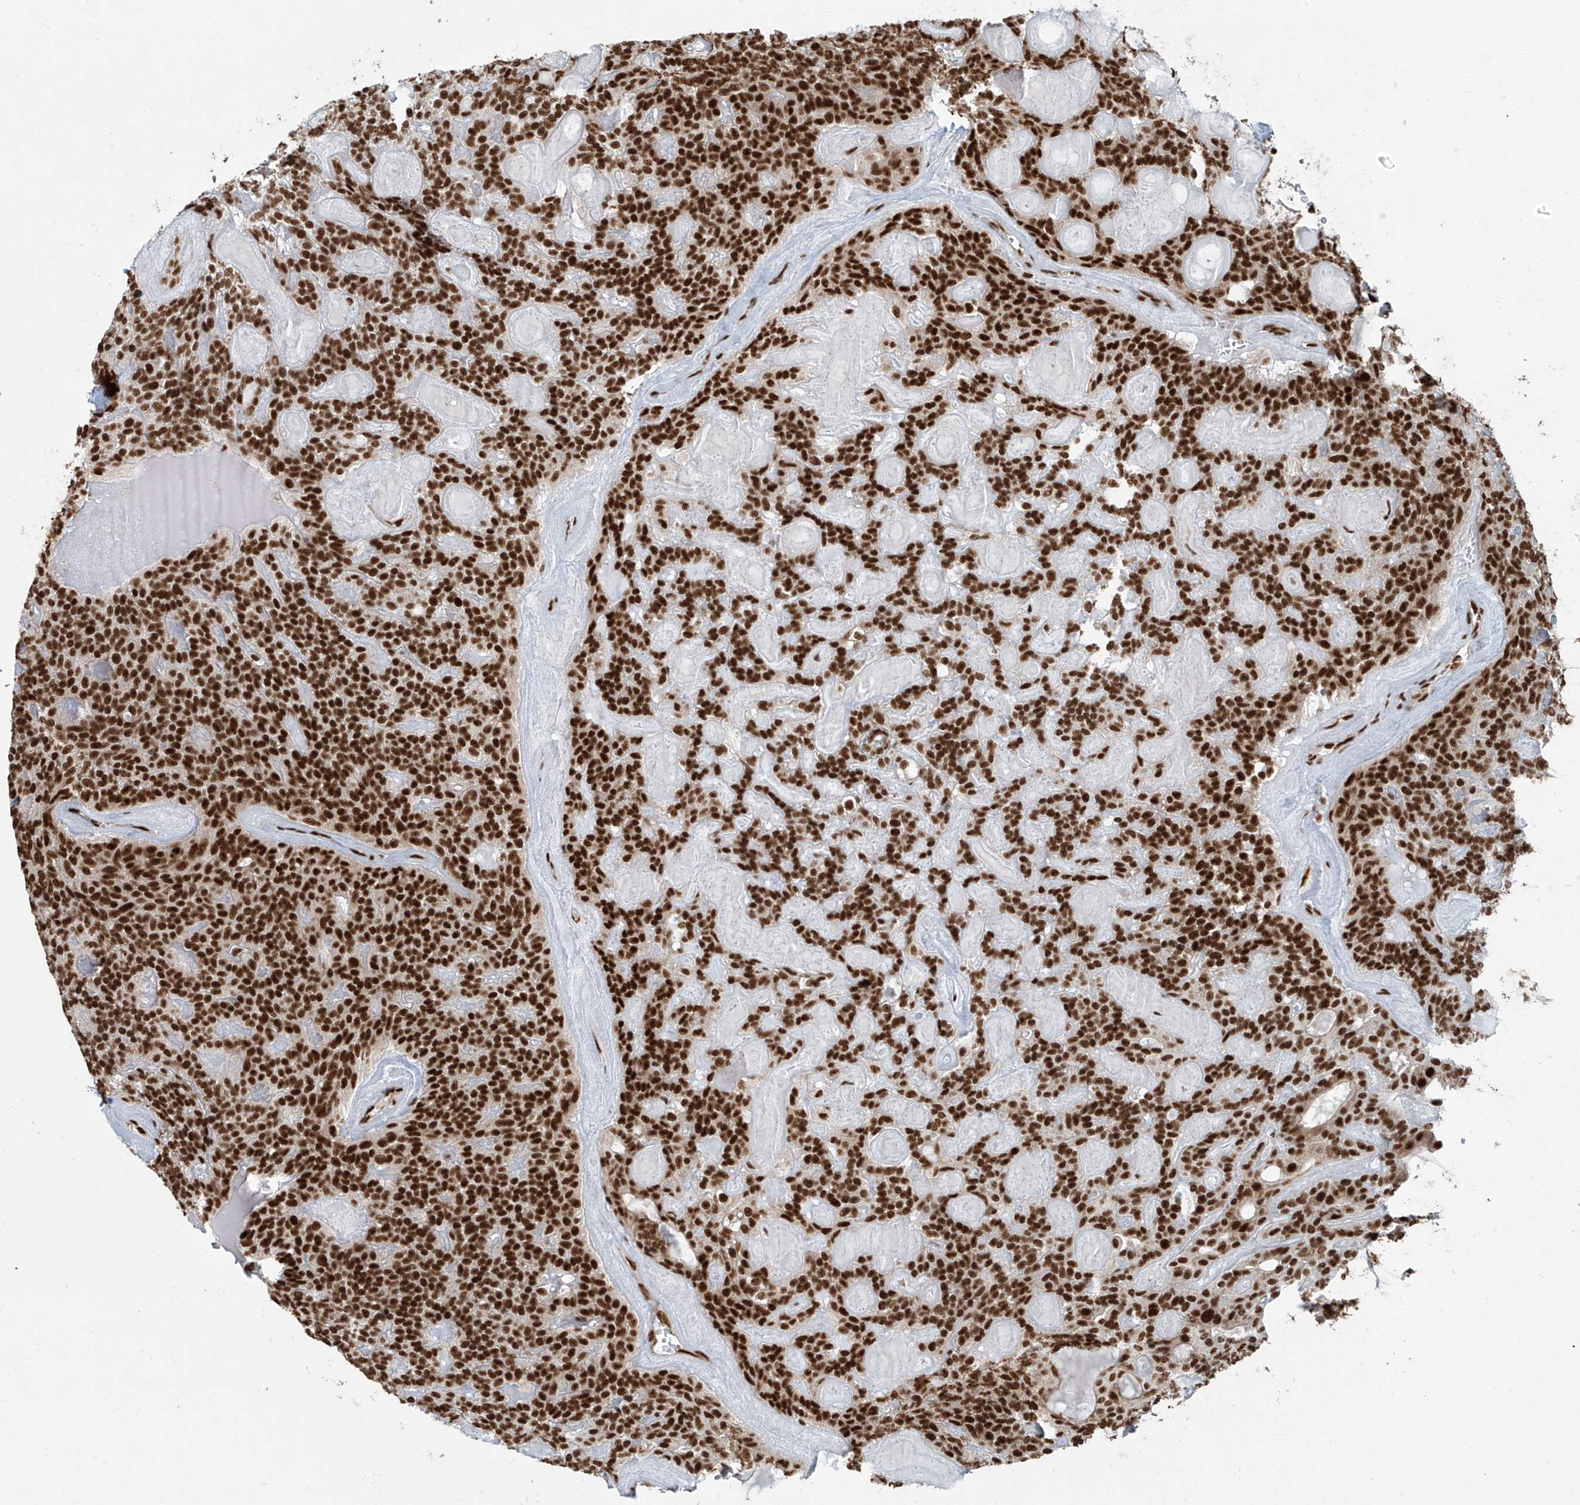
{"staining": {"intensity": "strong", "quantity": ">75%", "location": "nuclear"}, "tissue": "head and neck cancer", "cell_type": "Tumor cells", "image_type": "cancer", "snomed": [{"axis": "morphology", "description": "Adenocarcinoma, NOS"}, {"axis": "topography", "description": "Head-Neck"}], "caption": "A high-resolution photomicrograph shows IHC staining of head and neck cancer, which displays strong nuclear staining in approximately >75% of tumor cells. The staining was performed using DAB to visualize the protein expression in brown, while the nuclei were stained in blue with hematoxylin (Magnification: 20x).", "gene": "FAM193B", "patient": {"sex": "male", "age": 66}}